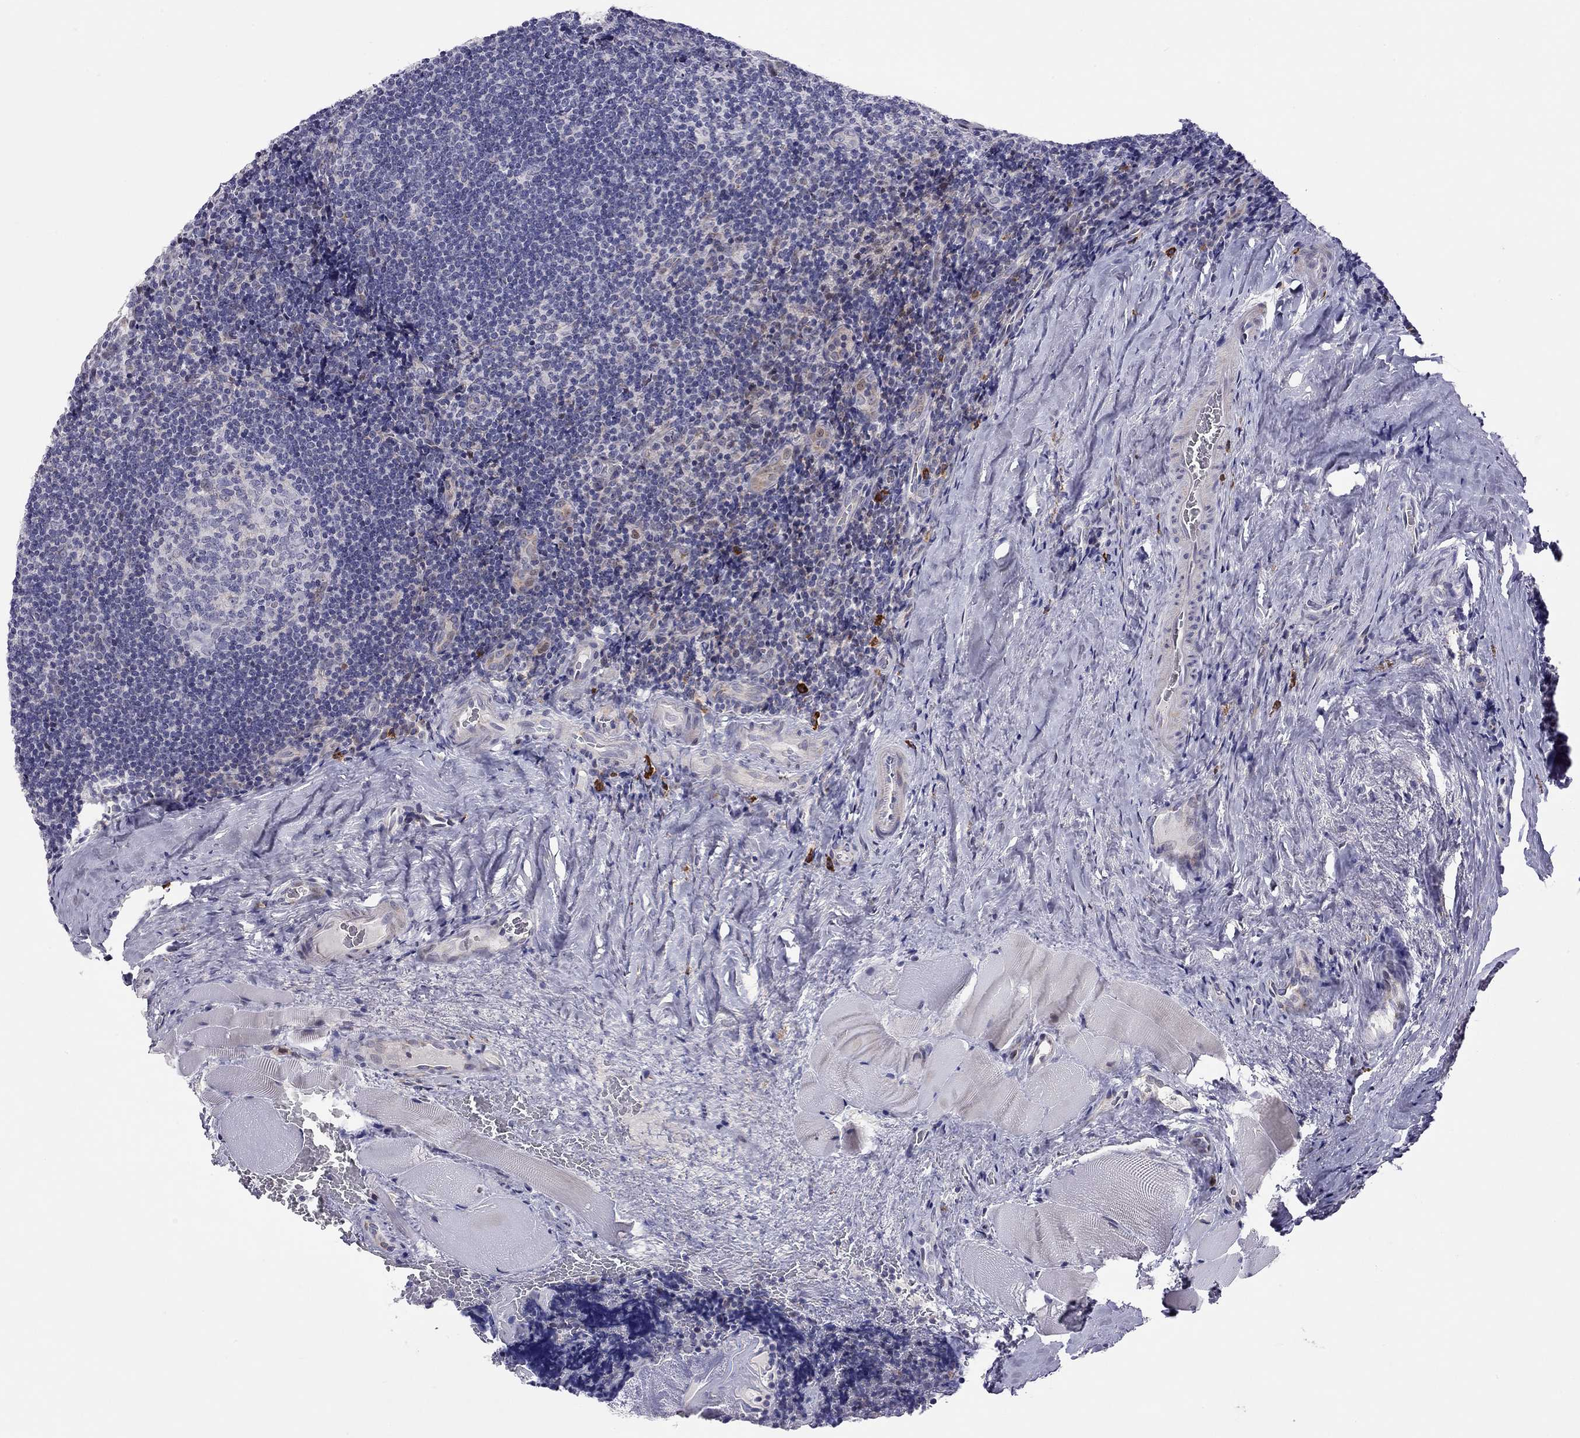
{"staining": {"intensity": "negative", "quantity": "none", "location": "none"}, "tissue": "tonsil", "cell_type": "Germinal center cells", "image_type": "normal", "snomed": [{"axis": "morphology", "description": "Normal tissue, NOS"}, {"axis": "morphology", "description": "Inflammation, NOS"}, {"axis": "topography", "description": "Tonsil"}], "caption": "The photomicrograph reveals no staining of germinal center cells in normal tonsil. The staining was performed using DAB (3,3'-diaminobenzidine) to visualize the protein expression in brown, while the nuclei were stained in blue with hematoxylin (Magnification: 20x).", "gene": "C8orf88", "patient": {"sex": "female", "age": 31}}